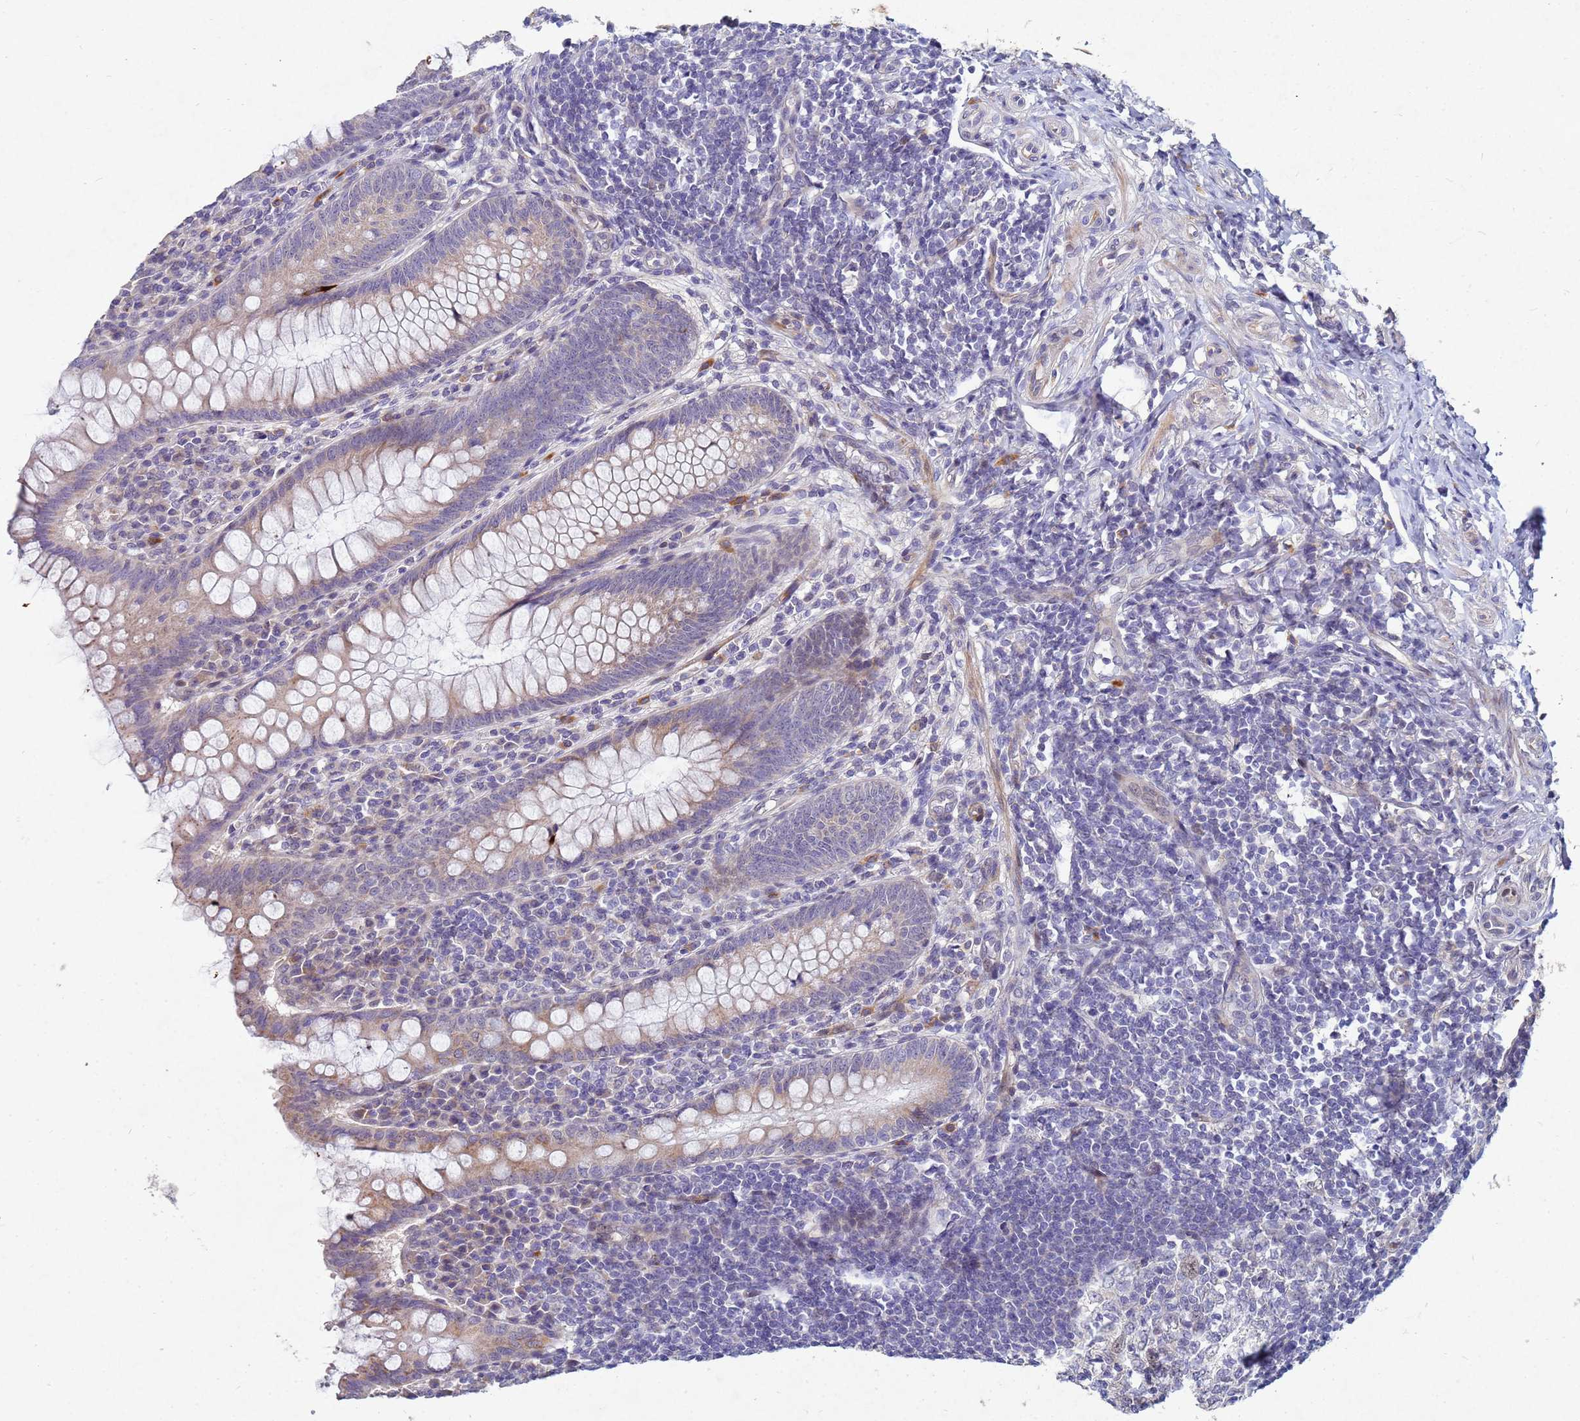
{"staining": {"intensity": "moderate", "quantity": "25%-75%", "location": "cytoplasmic/membranous"}, "tissue": "appendix", "cell_type": "Glandular cells", "image_type": "normal", "snomed": [{"axis": "morphology", "description": "Normal tissue, NOS"}, {"axis": "topography", "description": "Appendix"}], "caption": "A micrograph of appendix stained for a protein reveals moderate cytoplasmic/membranous brown staining in glandular cells. The protein of interest is stained brown, and the nuclei are stained in blue (DAB (3,3'-diaminobenzidine) IHC with brightfield microscopy, high magnification).", "gene": "TNPO2", "patient": {"sex": "female", "age": 33}}